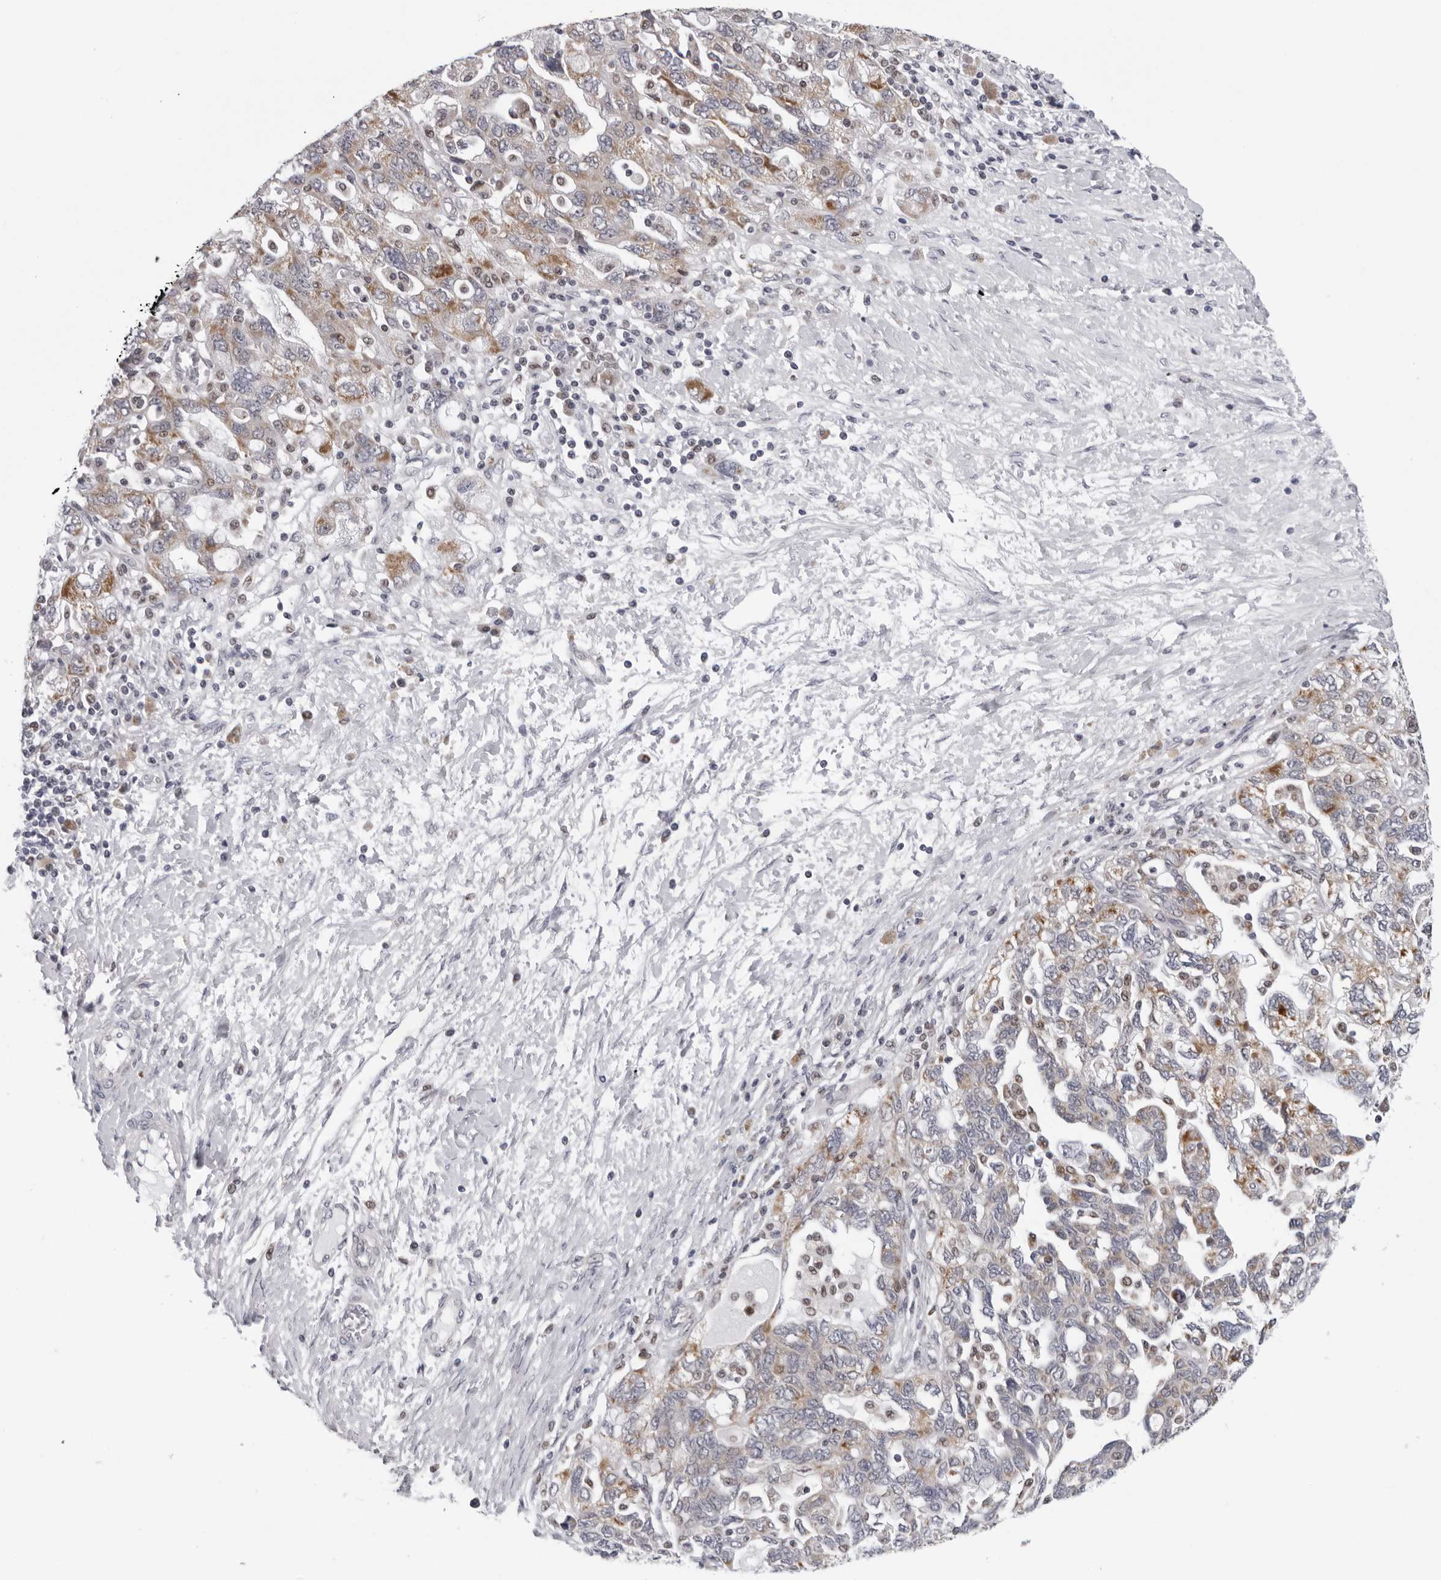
{"staining": {"intensity": "moderate", "quantity": "25%-75%", "location": "cytoplasmic/membranous"}, "tissue": "ovarian cancer", "cell_type": "Tumor cells", "image_type": "cancer", "snomed": [{"axis": "morphology", "description": "Carcinoma, NOS"}, {"axis": "morphology", "description": "Cystadenocarcinoma, serous, NOS"}, {"axis": "topography", "description": "Ovary"}], "caption": "Tumor cells show medium levels of moderate cytoplasmic/membranous positivity in approximately 25%-75% of cells in human ovarian cancer (carcinoma).", "gene": "CPT2", "patient": {"sex": "female", "age": 69}}